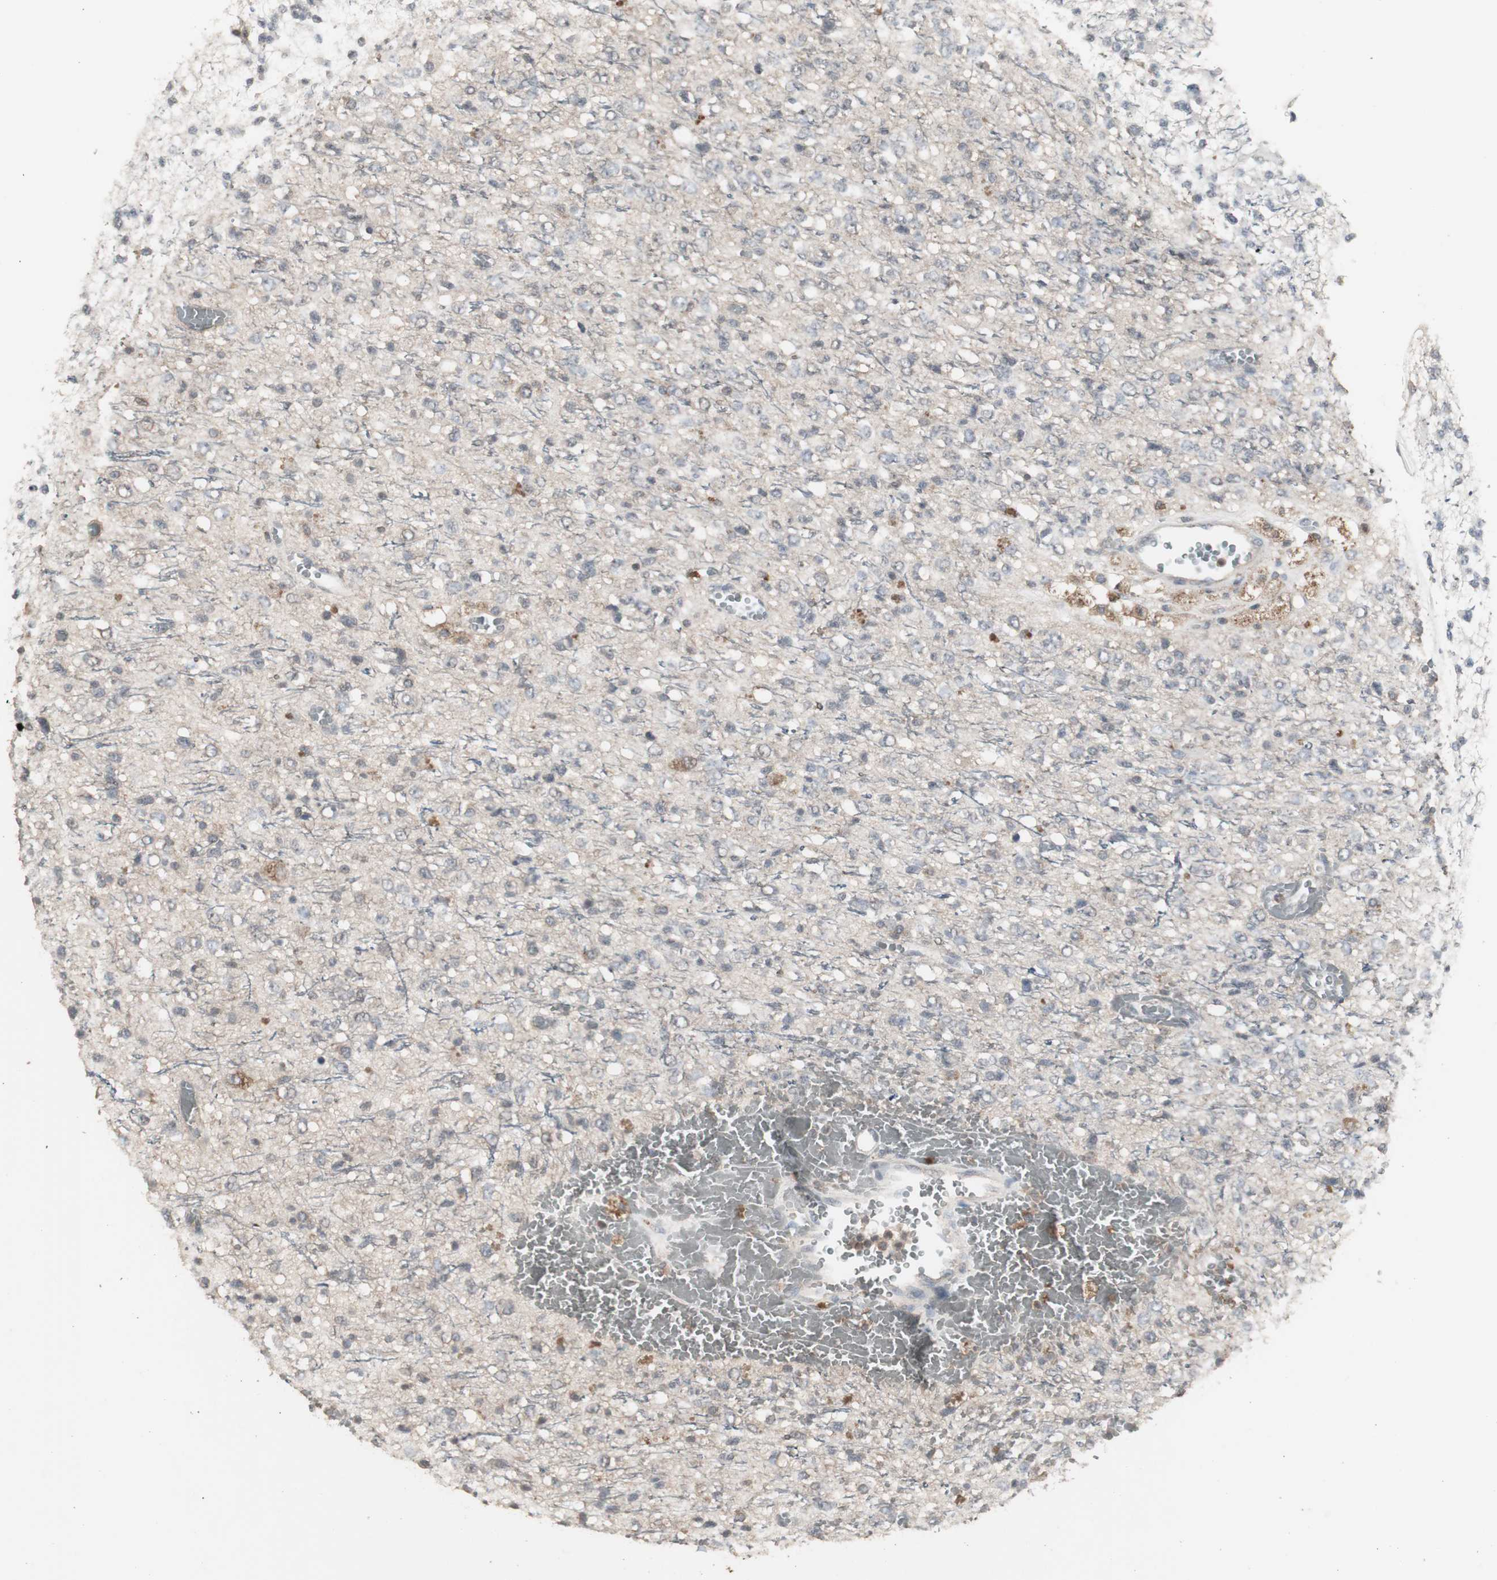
{"staining": {"intensity": "moderate", "quantity": "<25%", "location": "cytoplasmic/membranous"}, "tissue": "glioma", "cell_type": "Tumor cells", "image_type": "cancer", "snomed": [{"axis": "morphology", "description": "Glioma, malignant, High grade"}, {"axis": "topography", "description": "pancreas cauda"}], "caption": "DAB (3,3'-diaminobenzidine) immunohistochemical staining of glioma shows moderate cytoplasmic/membranous protein staining in approximately <25% of tumor cells.", "gene": "HPRT1", "patient": {"sex": "male", "age": 60}}